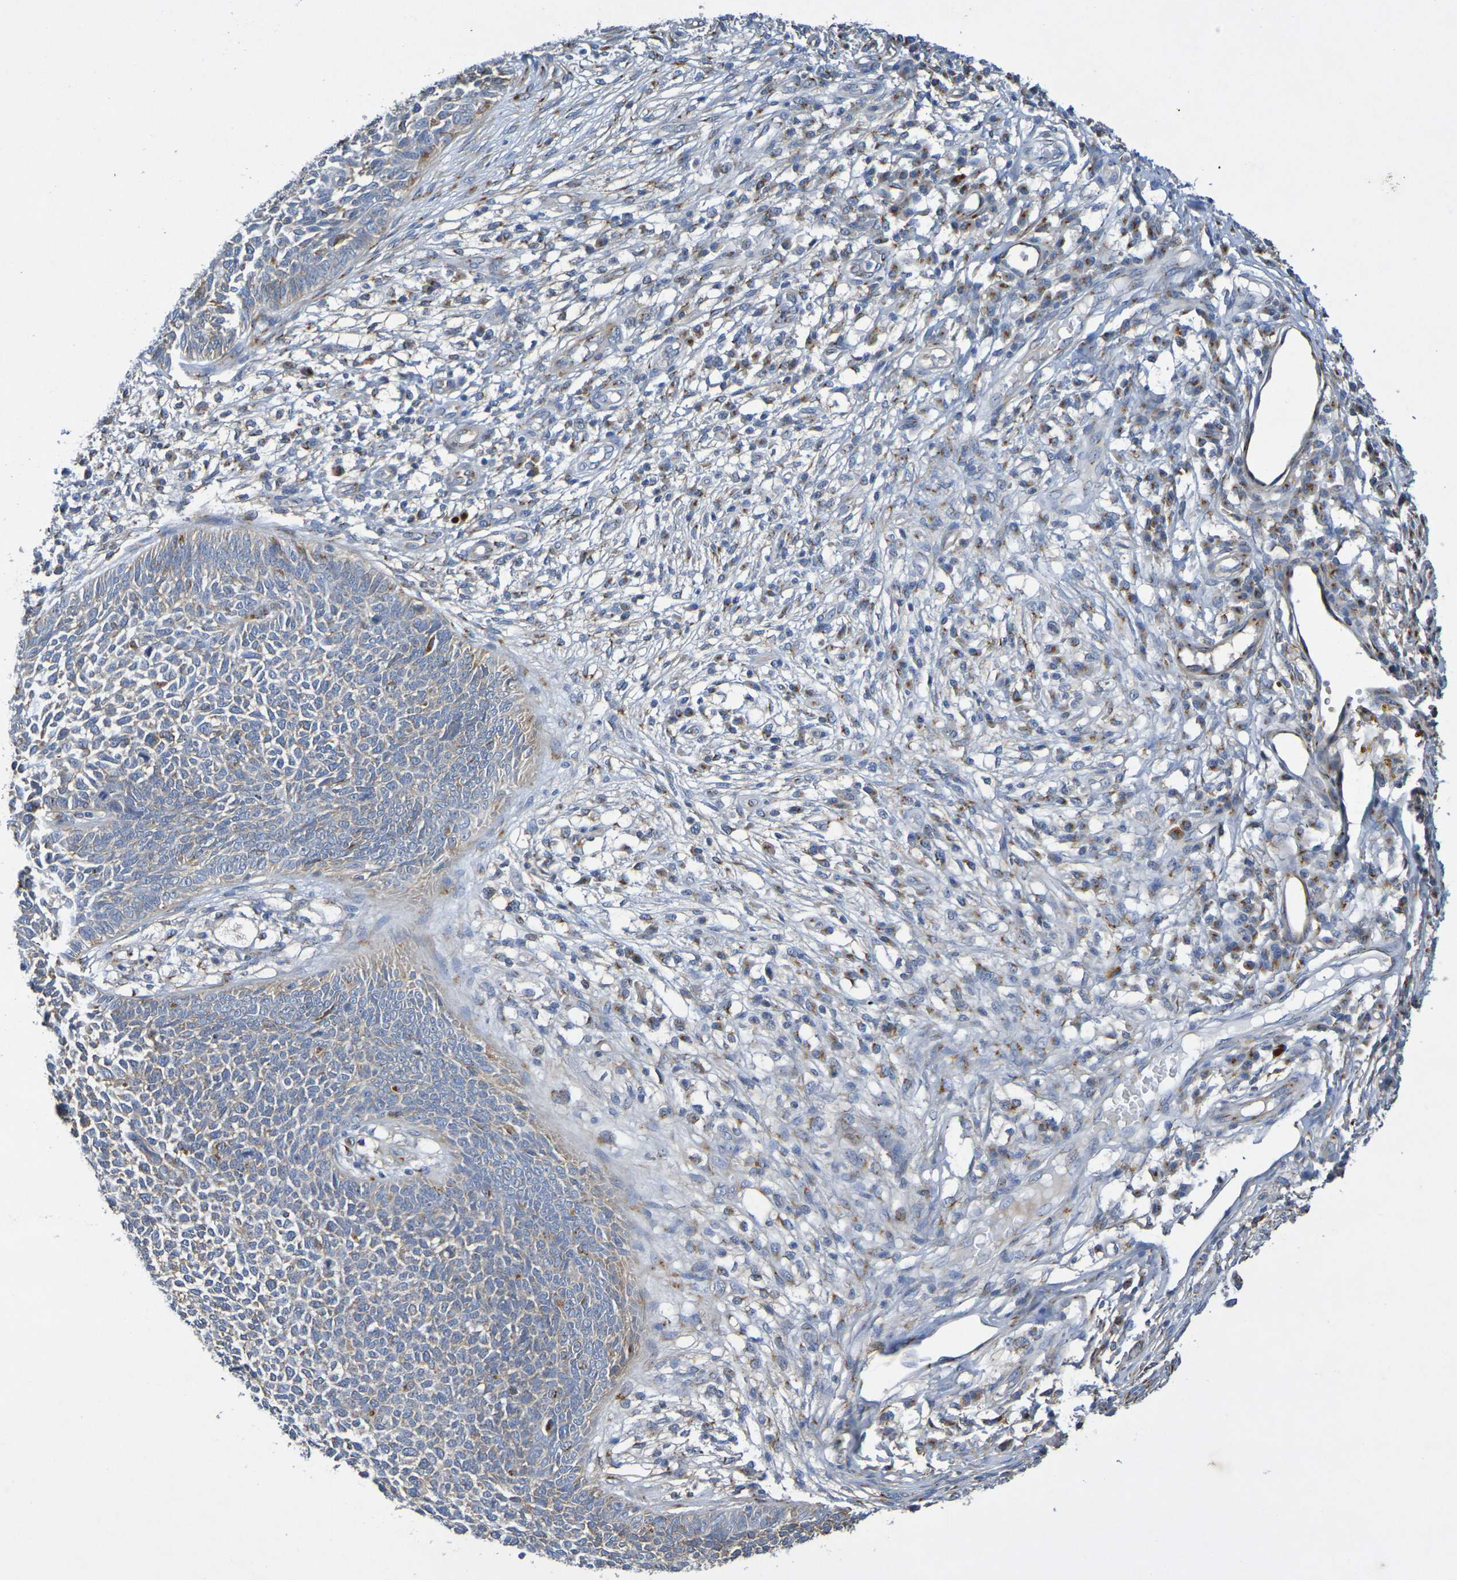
{"staining": {"intensity": "weak", "quantity": ">75%", "location": "cytoplasmic/membranous"}, "tissue": "skin cancer", "cell_type": "Tumor cells", "image_type": "cancer", "snomed": [{"axis": "morphology", "description": "Basal cell carcinoma"}, {"axis": "topography", "description": "Skin"}], "caption": "Immunohistochemistry (DAB (3,3'-diaminobenzidine)) staining of basal cell carcinoma (skin) exhibits weak cytoplasmic/membranous protein staining in approximately >75% of tumor cells.", "gene": "DCP2", "patient": {"sex": "female", "age": 84}}